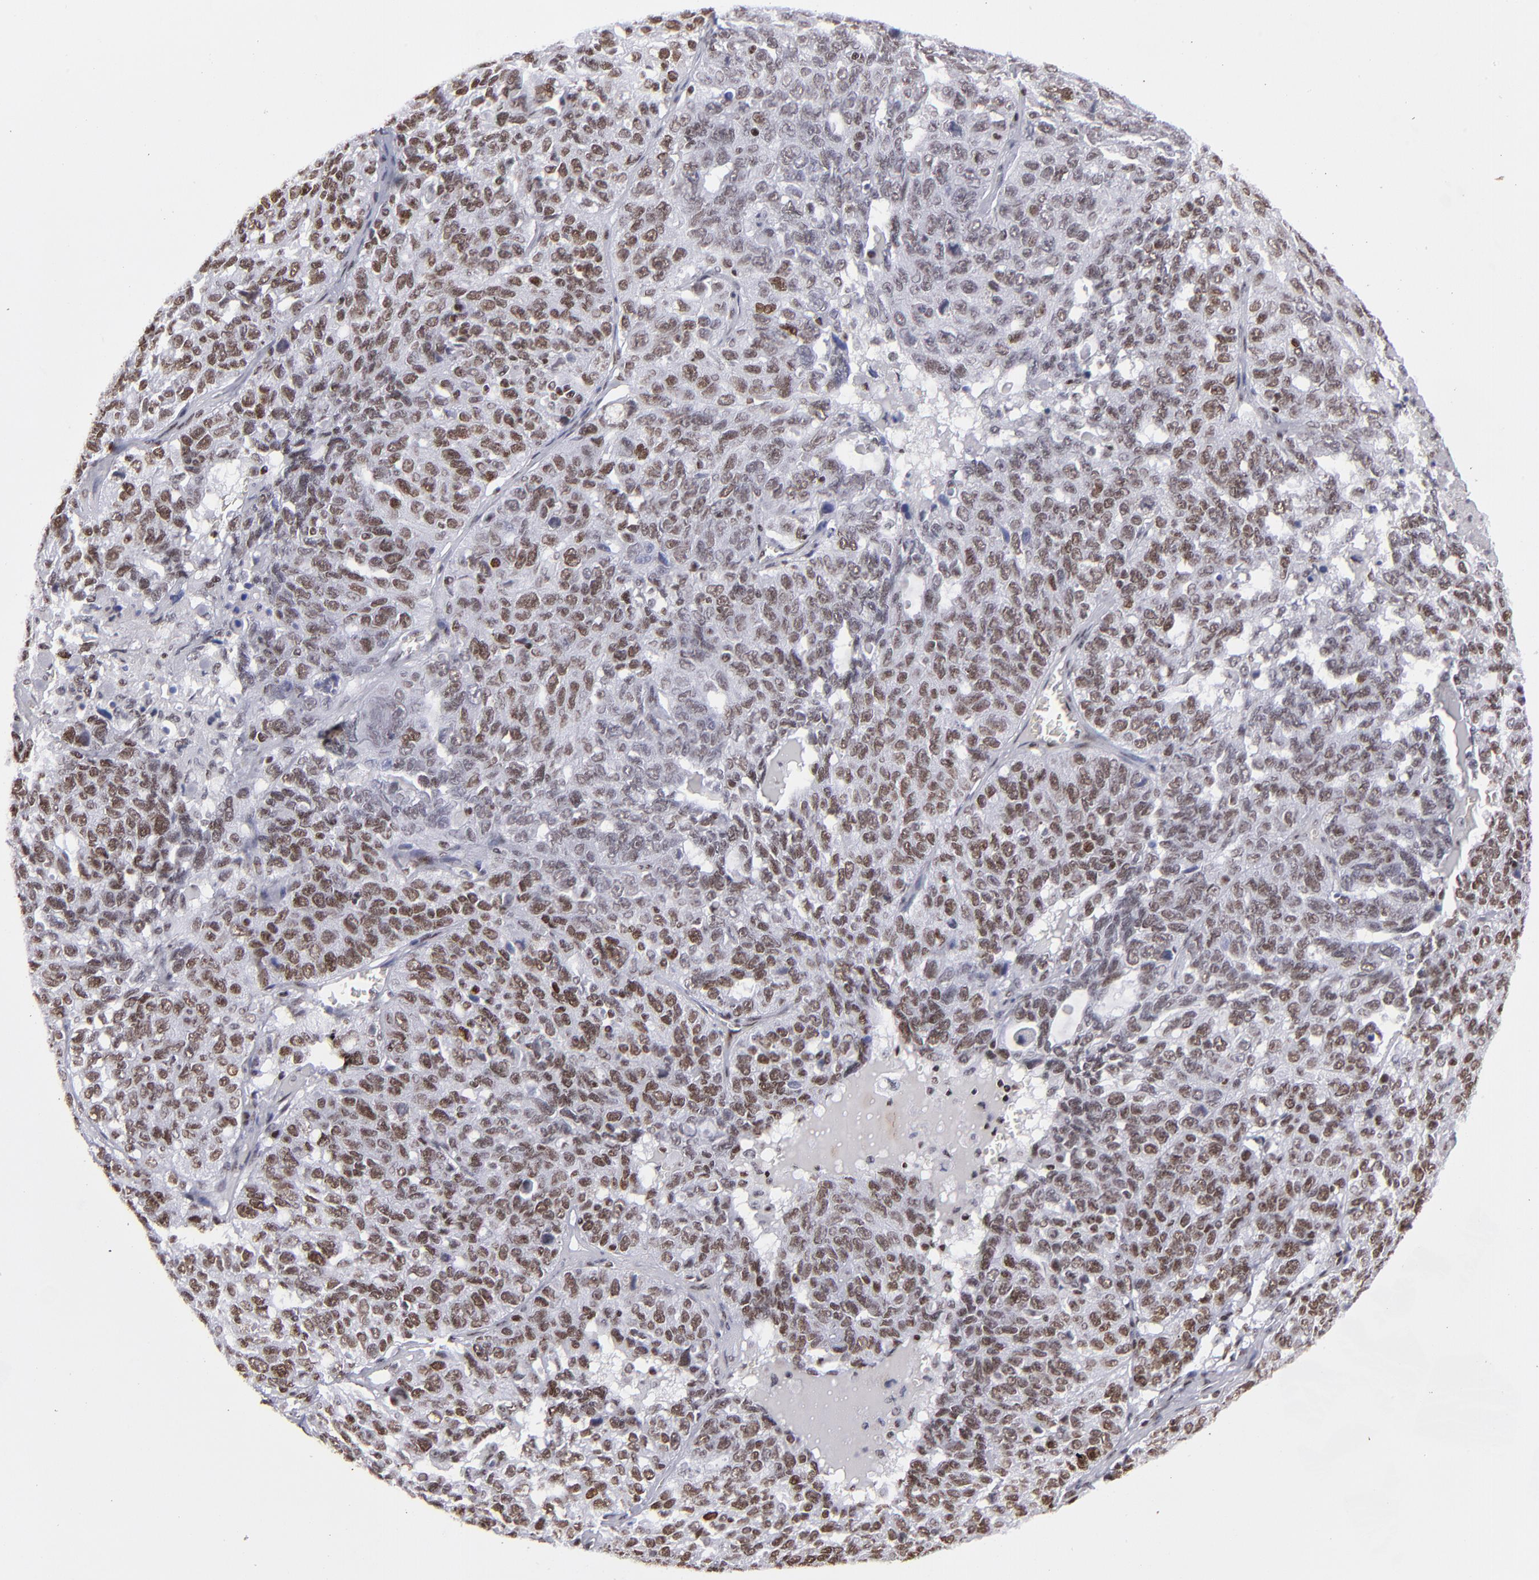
{"staining": {"intensity": "weak", "quantity": ">75%", "location": "nuclear"}, "tissue": "ovarian cancer", "cell_type": "Tumor cells", "image_type": "cancer", "snomed": [{"axis": "morphology", "description": "Cystadenocarcinoma, serous, NOS"}, {"axis": "topography", "description": "Ovary"}], "caption": "A high-resolution image shows immunohistochemistry staining of ovarian cancer (serous cystadenocarcinoma), which exhibits weak nuclear expression in approximately >75% of tumor cells.", "gene": "TERF2", "patient": {"sex": "female", "age": 71}}